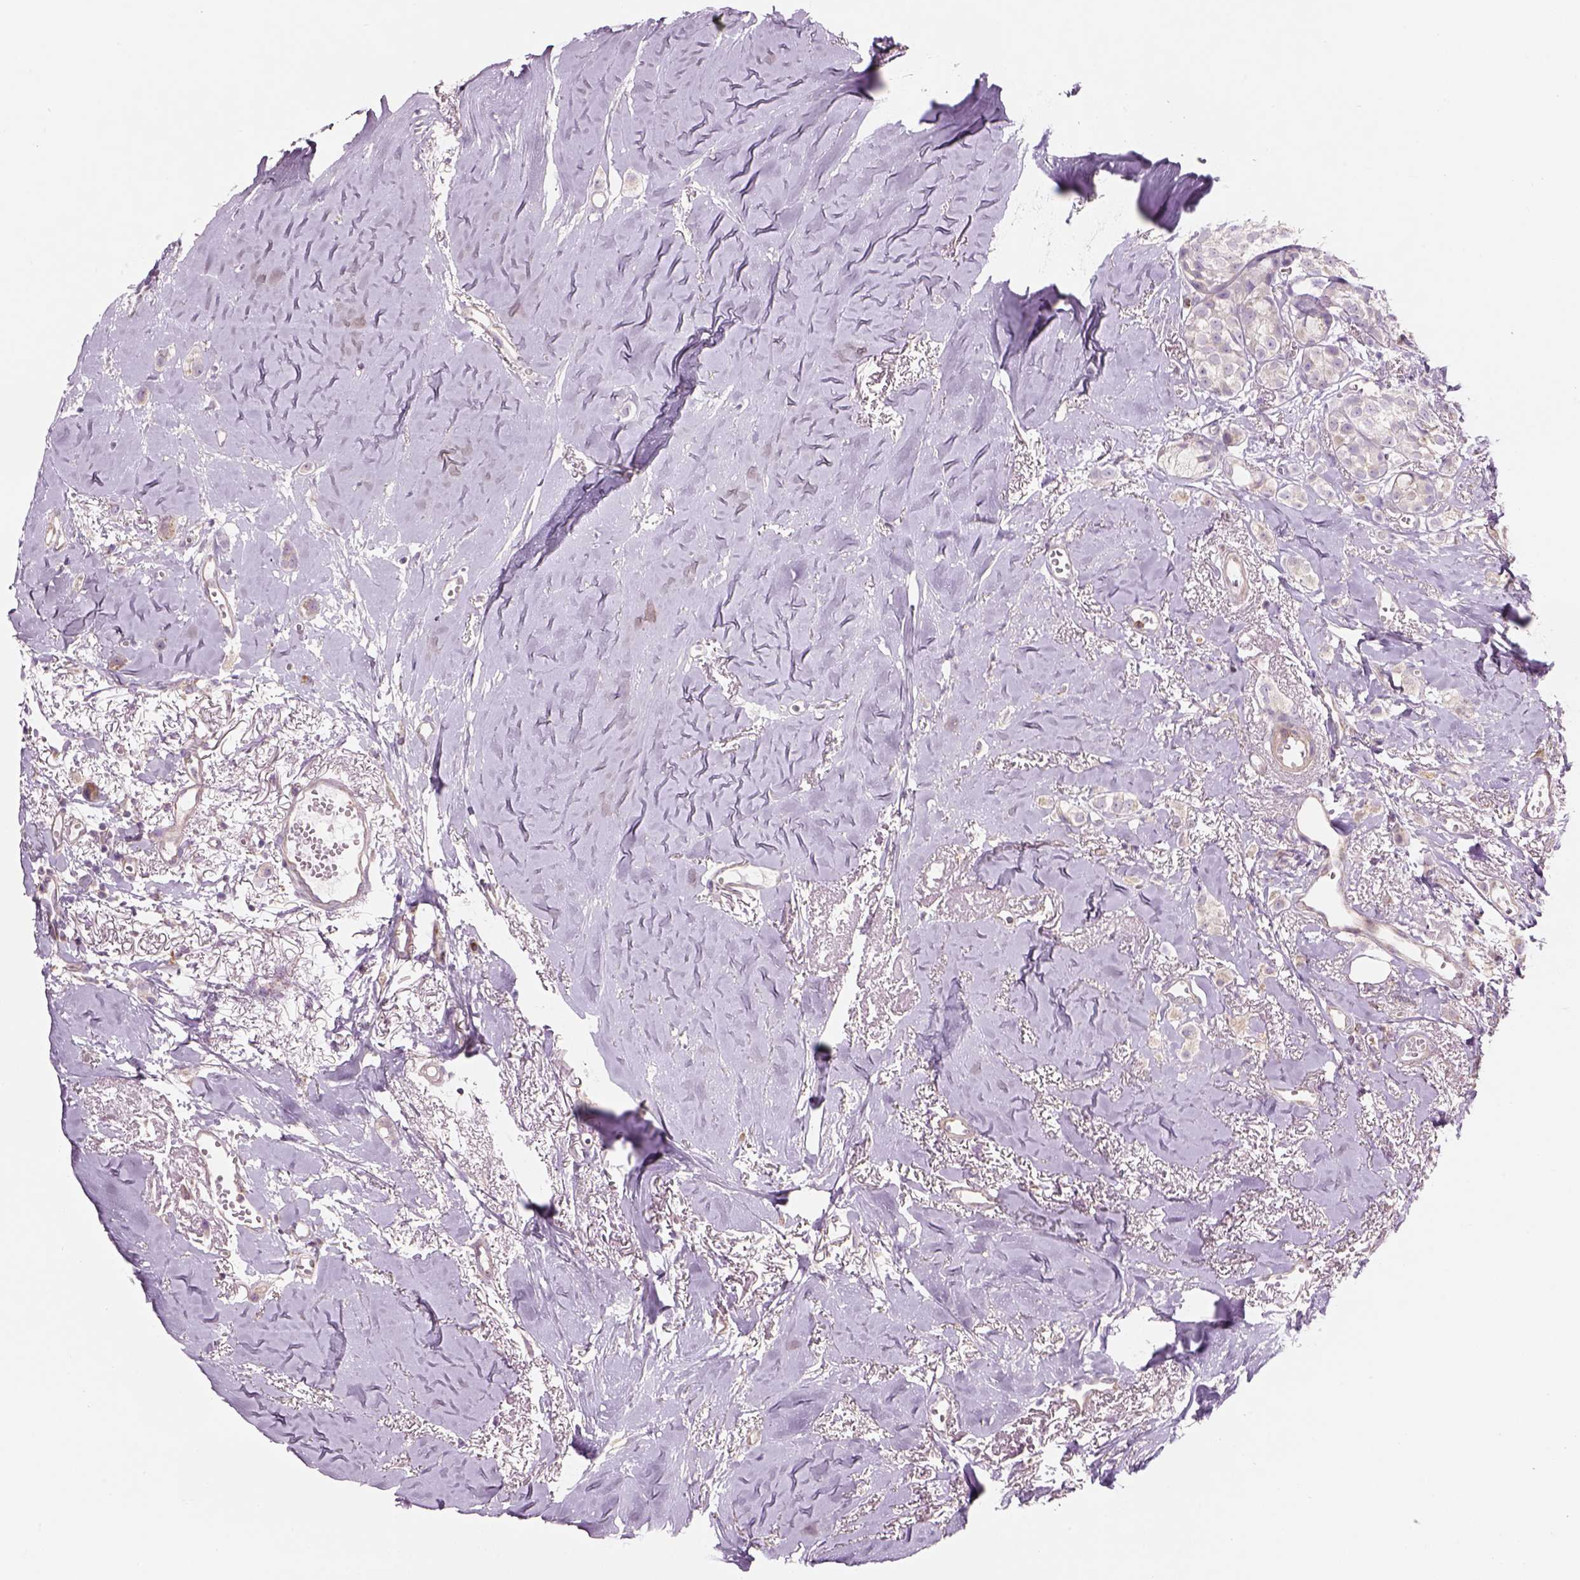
{"staining": {"intensity": "weak", "quantity": "<25%", "location": "cytoplasmic/membranous"}, "tissue": "breast cancer", "cell_type": "Tumor cells", "image_type": "cancer", "snomed": [{"axis": "morphology", "description": "Duct carcinoma"}, {"axis": "topography", "description": "Breast"}], "caption": "This micrograph is of breast intraductal carcinoma stained with immunohistochemistry (IHC) to label a protein in brown with the nuclei are counter-stained blue. There is no staining in tumor cells. The staining is performed using DAB brown chromogen with nuclei counter-stained in using hematoxylin.", "gene": "IFT52", "patient": {"sex": "female", "age": 85}}